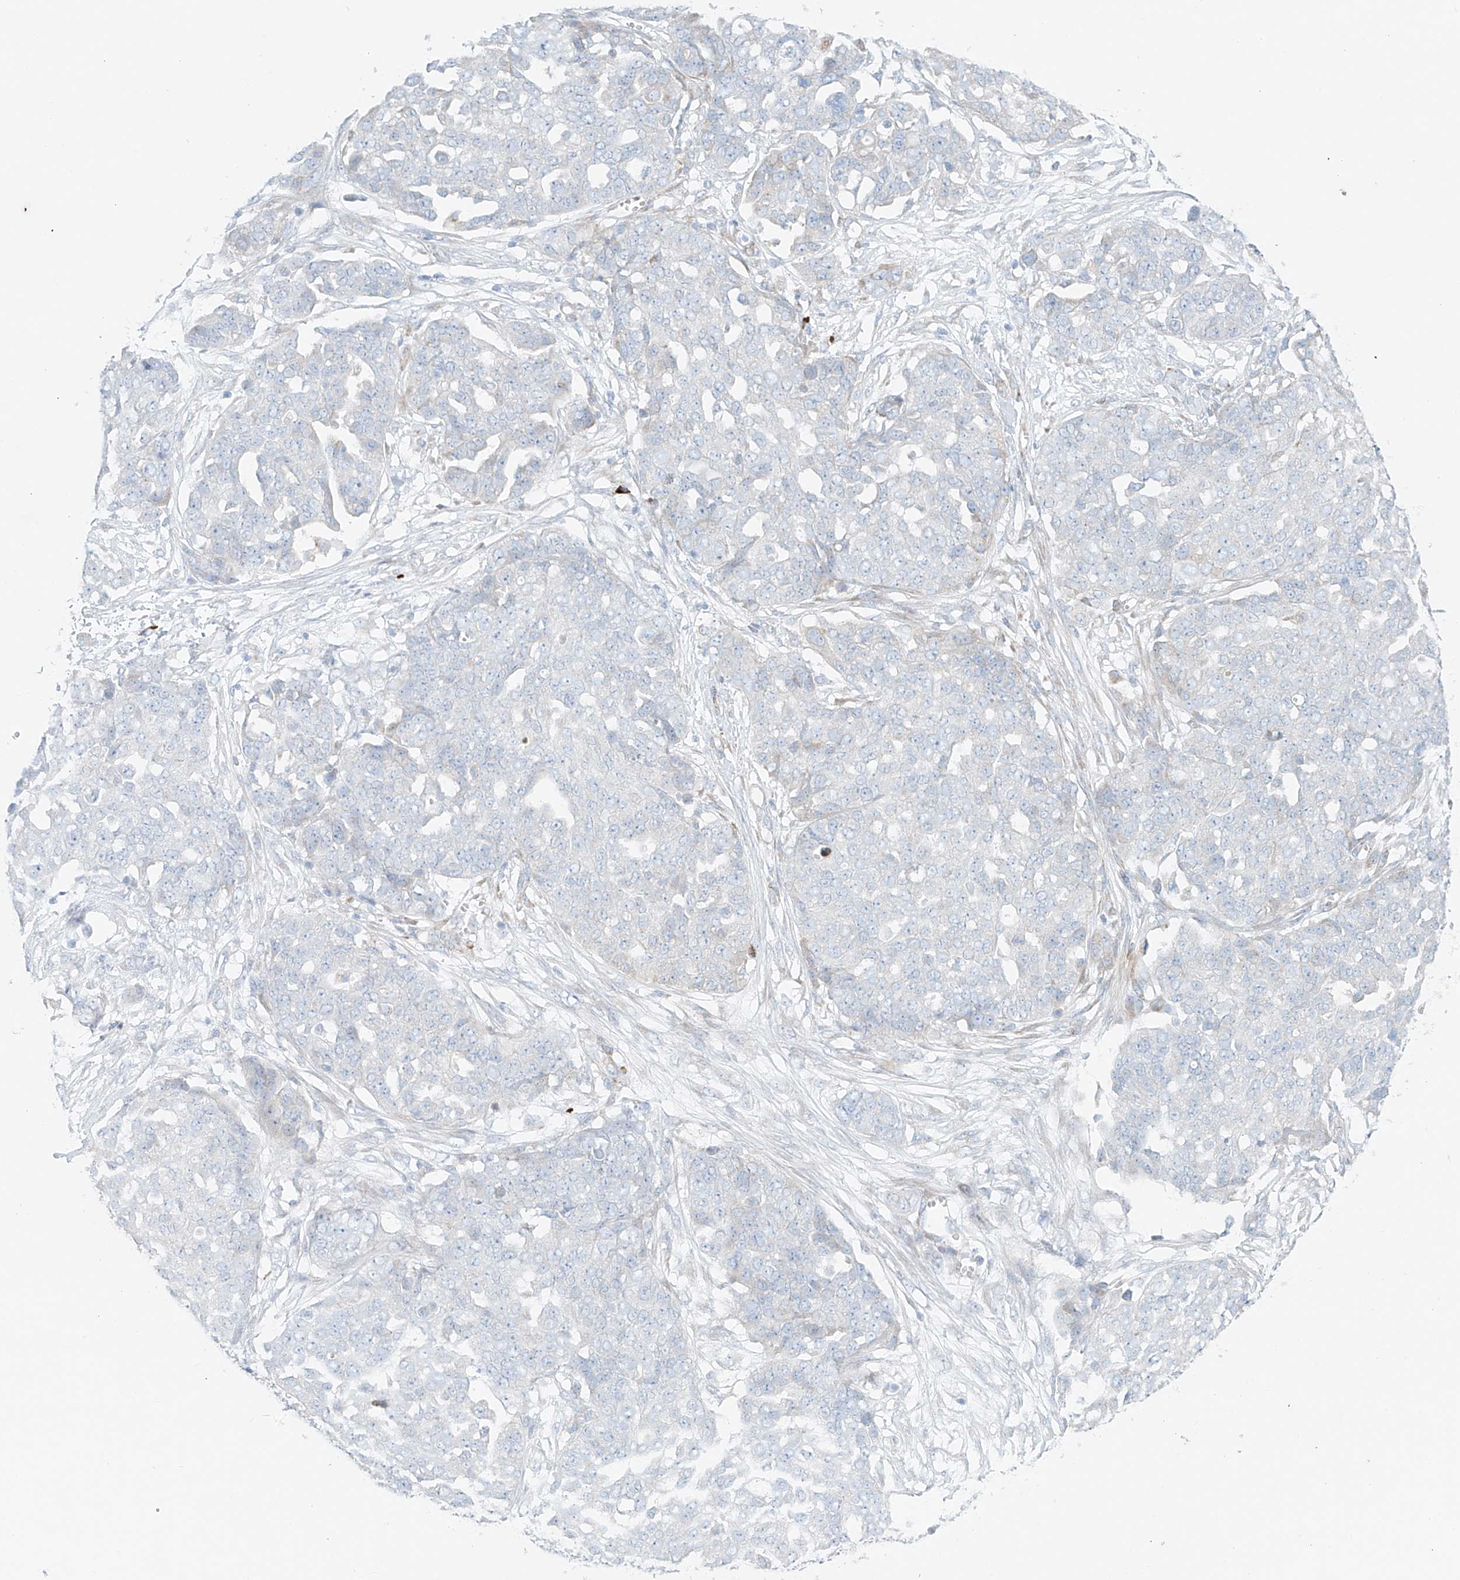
{"staining": {"intensity": "negative", "quantity": "none", "location": "none"}, "tissue": "ovarian cancer", "cell_type": "Tumor cells", "image_type": "cancer", "snomed": [{"axis": "morphology", "description": "Cystadenocarcinoma, serous, NOS"}, {"axis": "topography", "description": "Soft tissue"}, {"axis": "topography", "description": "Ovary"}], "caption": "IHC of human ovarian serous cystadenocarcinoma shows no staining in tumor cells.", "gene": "EIPR1", "patient": {"sex": "female", "age": 57}}